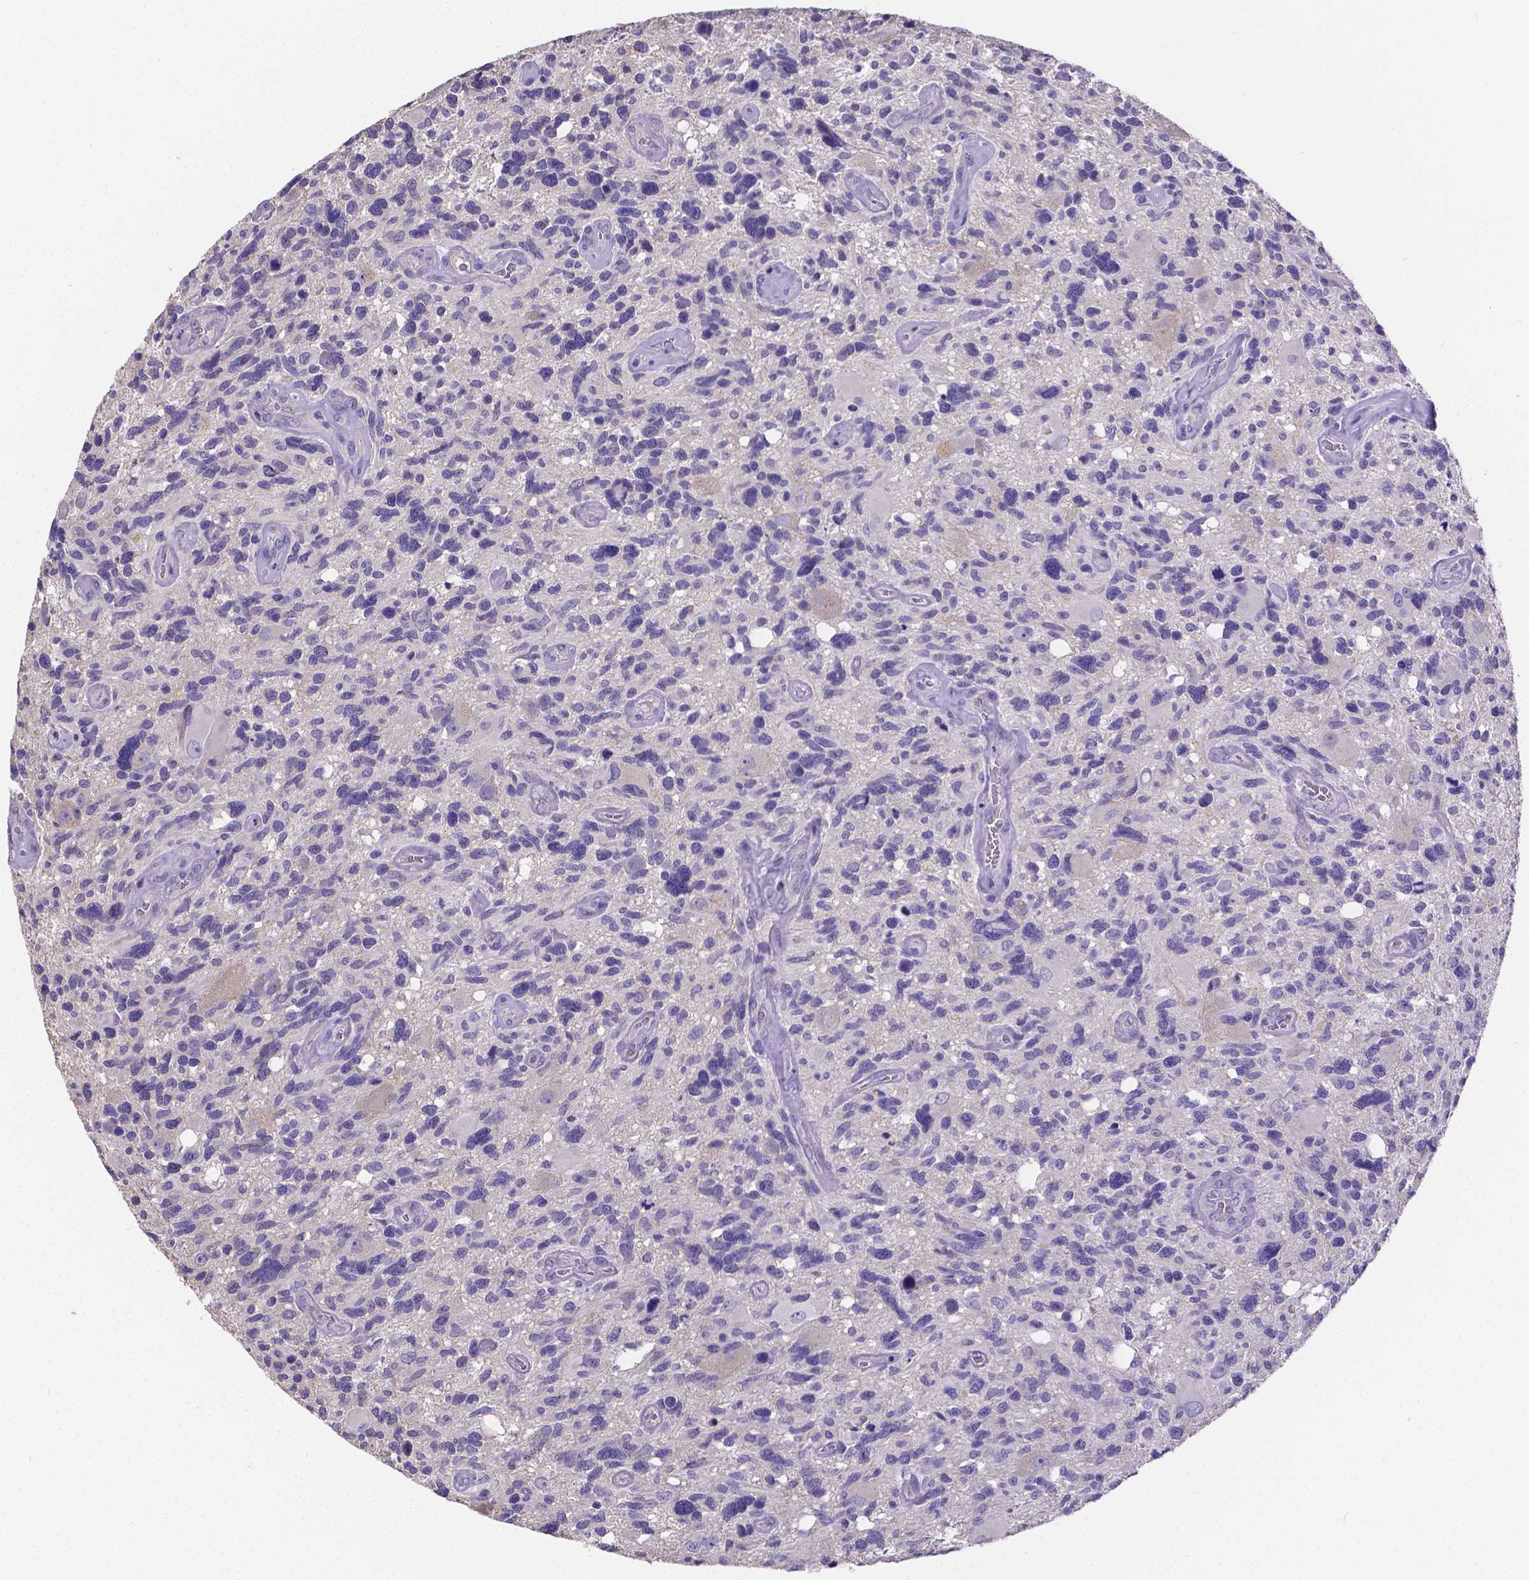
{"staining": {"intensity": "negative", "quantity": "none", "location": "none"}, "tissue": "glioma", "cell_type": "Tumor cells", "image_type": "cancer", "snomed": [{"axis": "morphology", "description": "Glioma, malignant, High grade"}, {"axis": "topography", "description": "Brain"}], "caption": "Histopathology image shows no significant protein expression in tumor cells of glioma.", "gene": "ATP6V1D", "patient": {"sex": "male", "age": 49}}